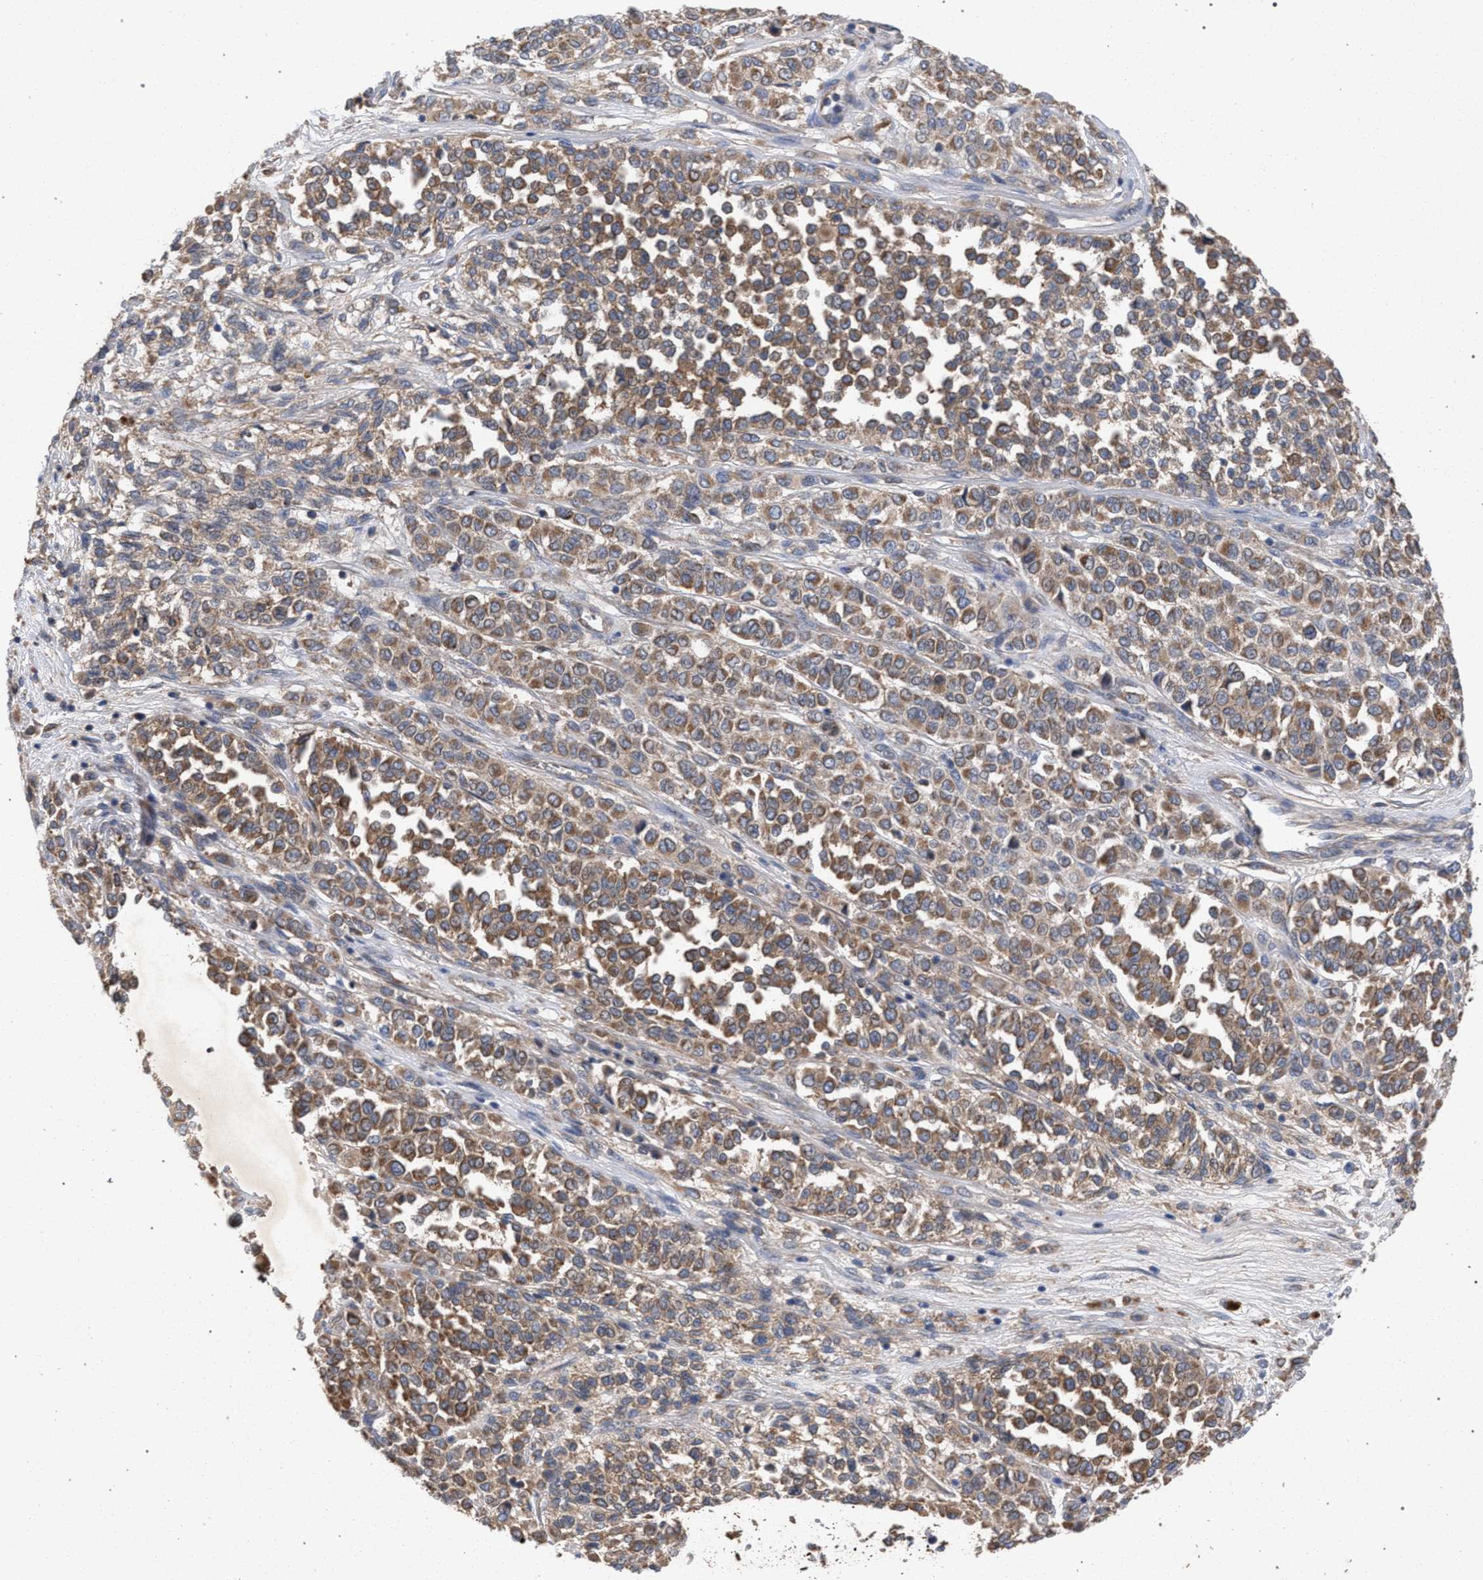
{"staining": {"intensity": "weak", "quantity": ">75%", "location": "cytoplasmic/membranous"}, "tissue": "melanoma", "cell_type": "Tumor cells", "image_type": "cancer", "snomed": [{"axis": "morphology", "description": "Malignant melanoma, Metastatic site"}, {"axis": "topography", "description": "Pancreas"}], "caption": "Malignant melanoma (metastatic site) was stained to show a protein in brown. There is low levels of weak cytoplasmic/membranous staining in about >75% of tumor cells. The staining is performed using DAB brown chromogen to label protein expression. The nuclei are counter-stained blue using hematoxylin.", "gene": "BCL2L12", "patient": {"sex": "female", "age": 30}}